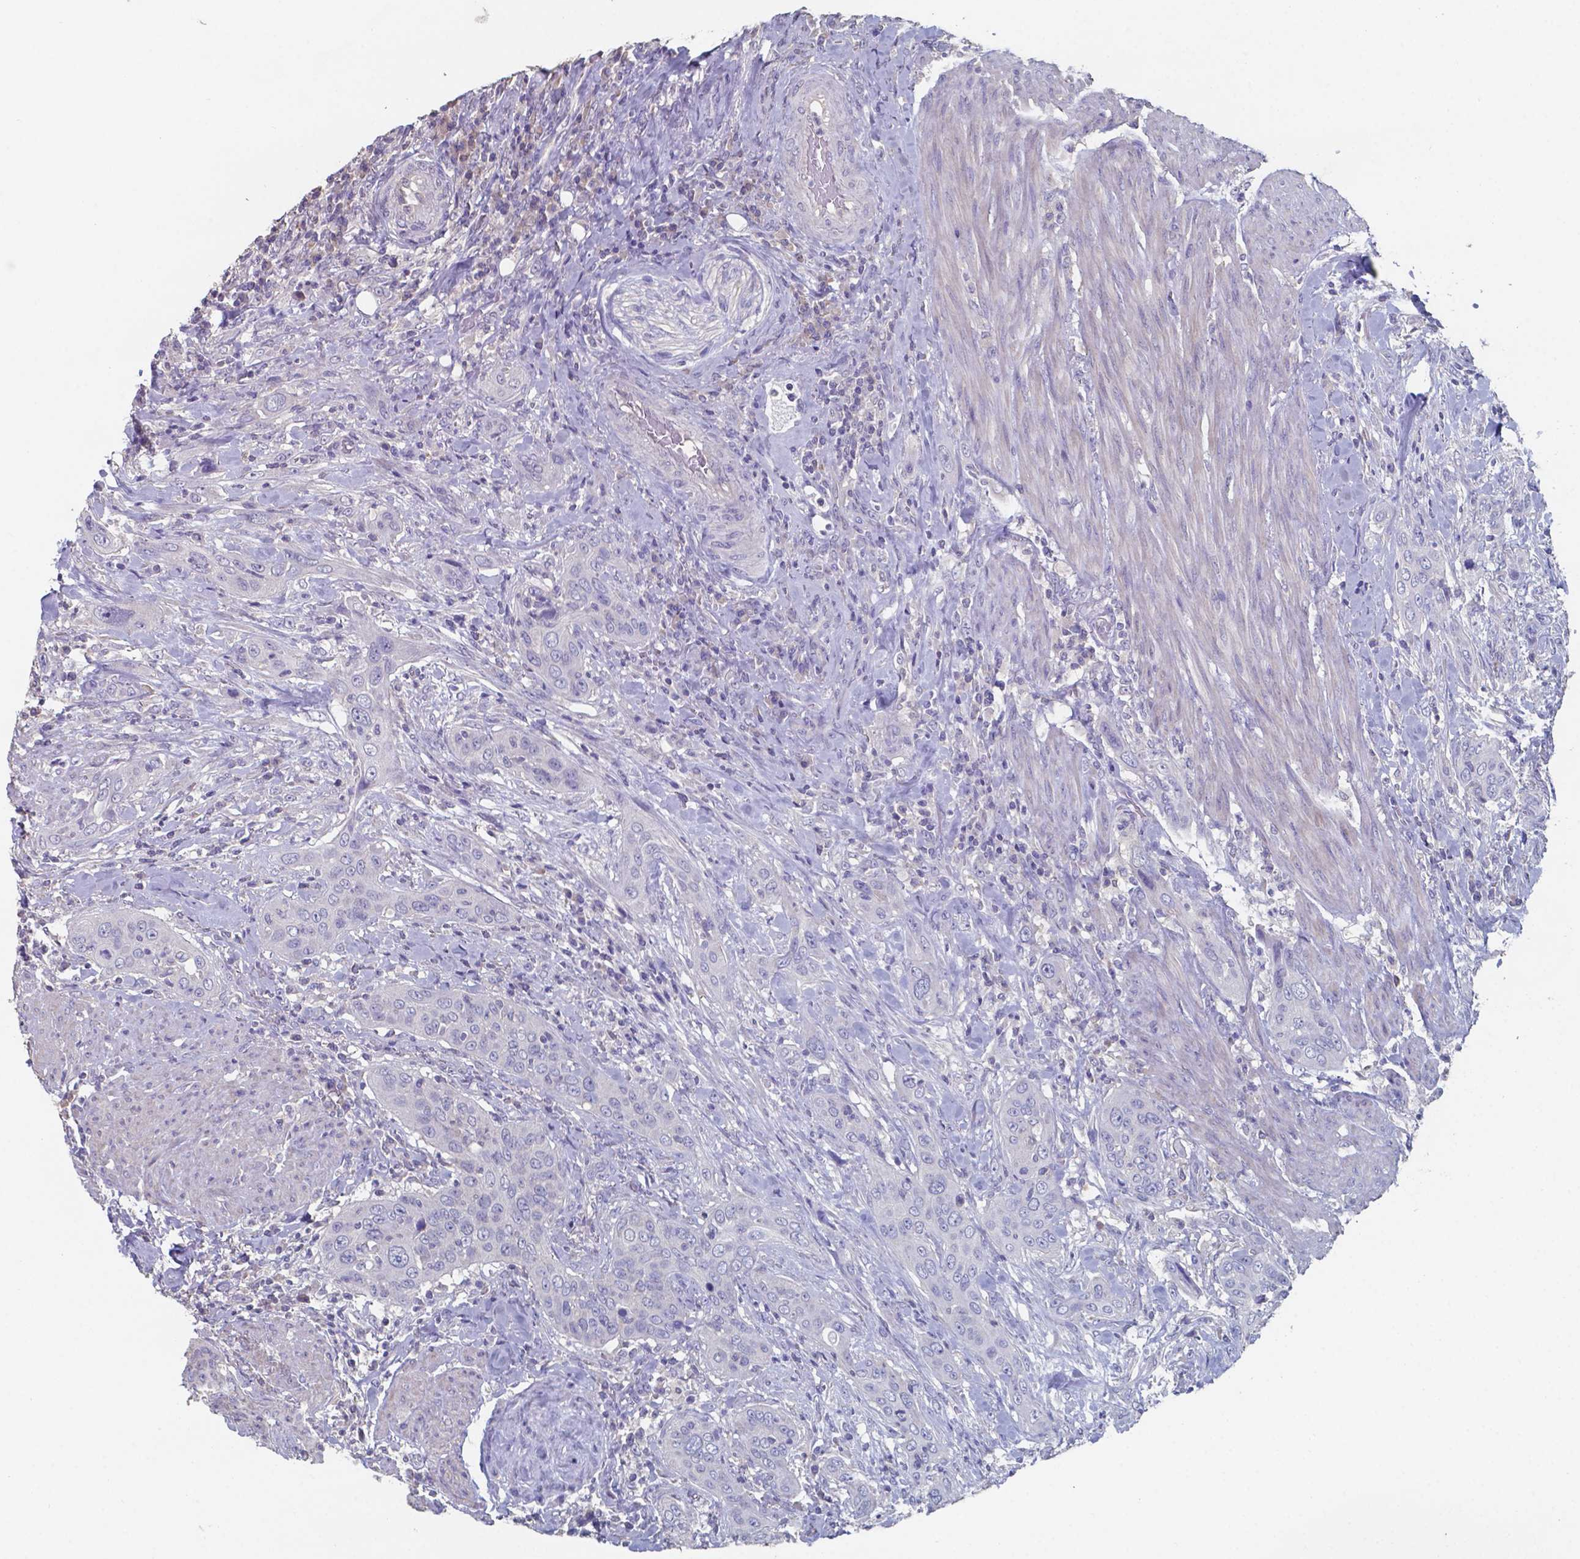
{"staining": {"intensity": "negative", "quantity": "none", "location": "none"}, "tissue": "urothelial cancer", "cell_type": "Tumor cells", "image_type": "cancer", "snomed": [{"axis": "morphology", "description": "Urothelial carcinoma, High grade"}, {"axis": "topography", "description": "Urinary bladder"}], "caption": "This is a photomicrograph of immunohistochemistry staining of urothelial cancer, which shows no expression in tumor cells. (Stains: DAB (3,3'-diaminobenzidine) immunohistochemistry (IHC) with hematoxylin counter stain, Microscopy: brightfield microscopy at high magnification).", "gene": "FOXJ1", "patient": {"sex": "male", "age": 82}}